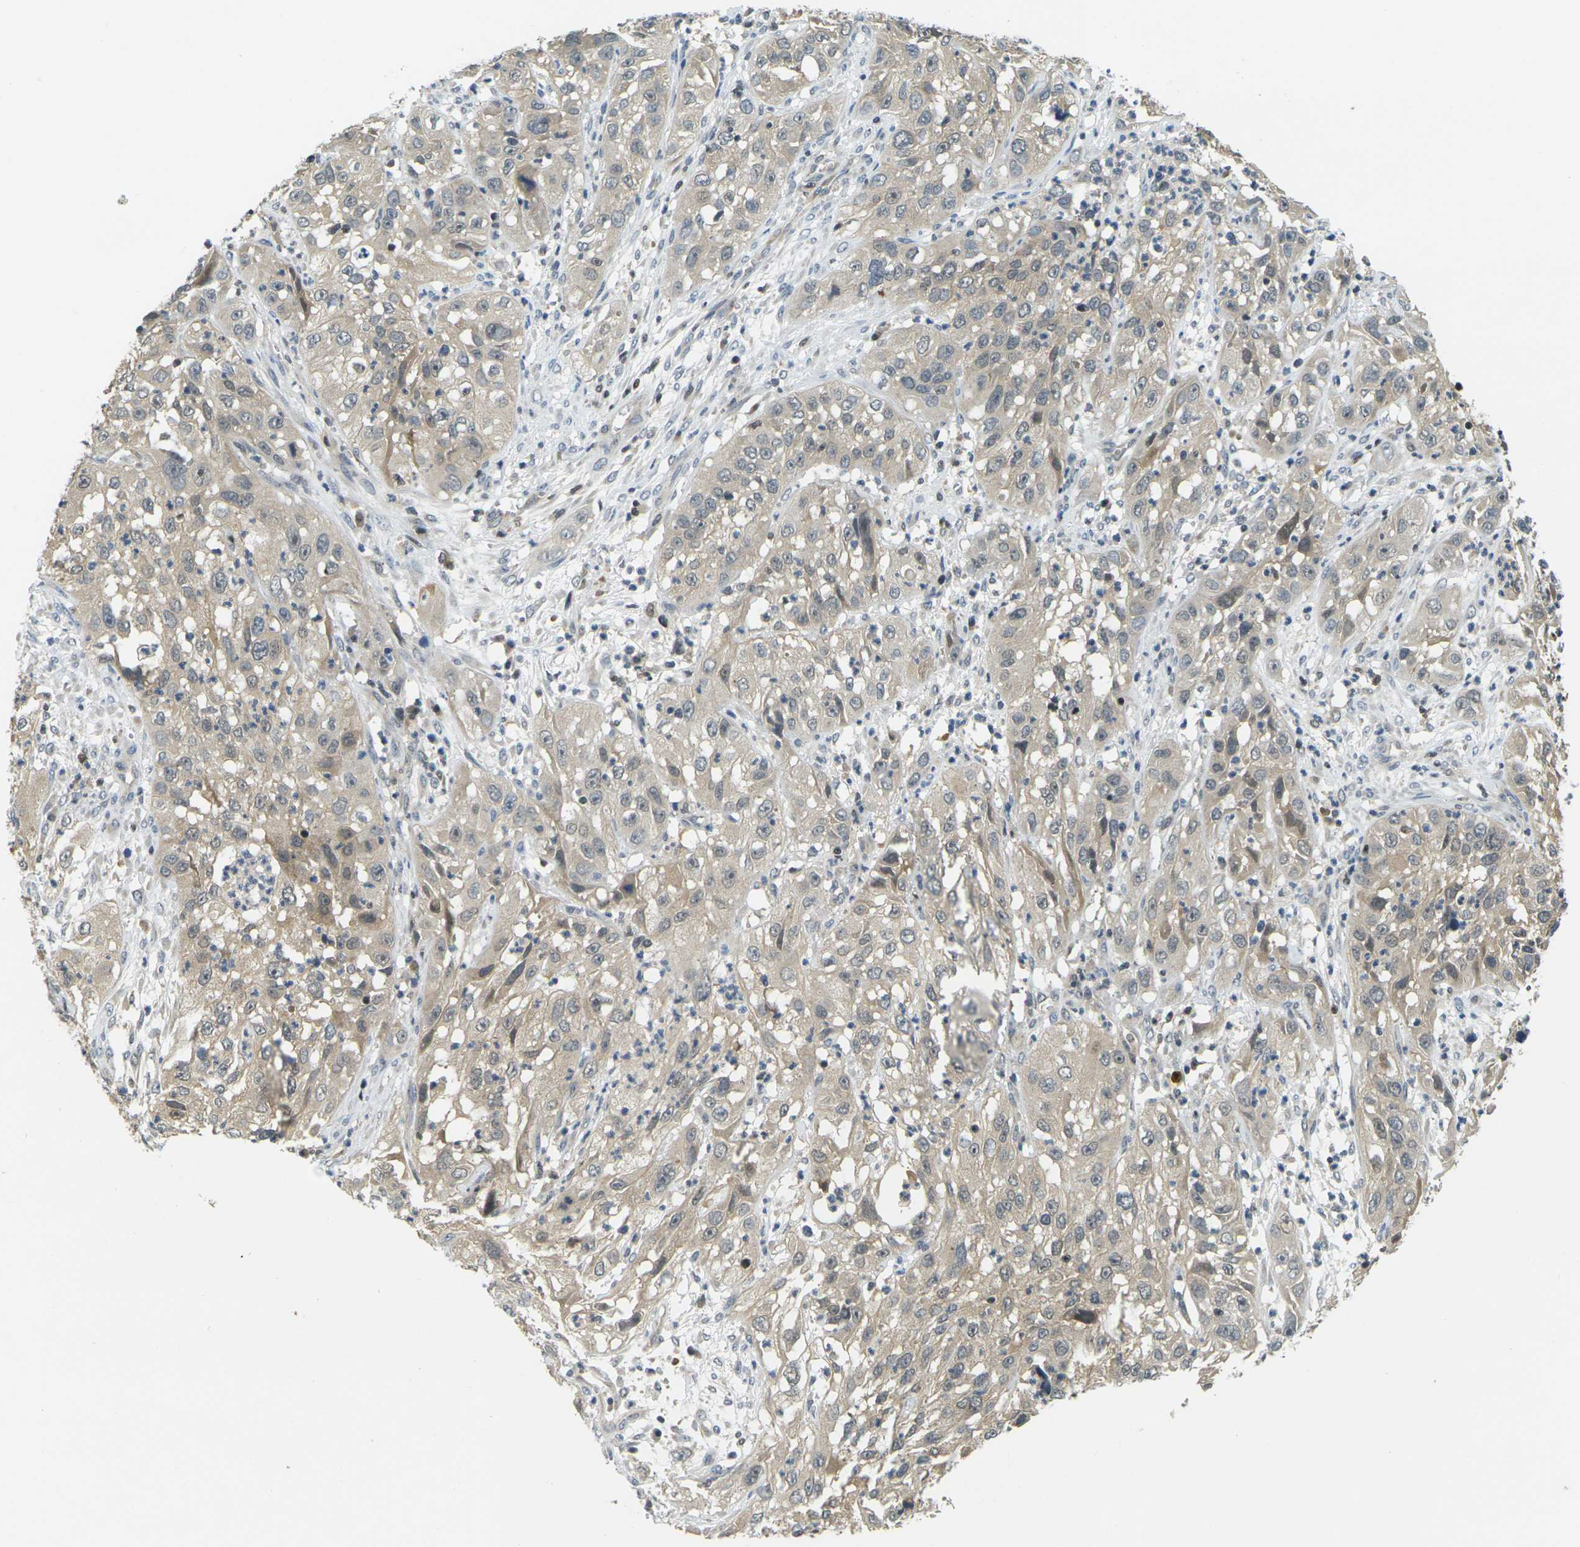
{"staining": {"intensity": "weak", "quantity": ">75%", "location": "cytoplasmic/membranous"}, "tissue": "cervical cancer", "cell_type": "Tumor cells", "image_type": "cancer", "snomed": [{"axis": "morphology", "description": "Squamous cell carcinoma, NOS"}, {"axis": "topography", "description": "Cervix"}], "caption": "A photomicrograph of cervical cancer (squamous cell carcinoma) stained for a protein reveals weak cytoplasmic/membranous brown staining in tumor cells.", "gene": "KLHL8", "patient": {"sex": "female", "age": 32}}